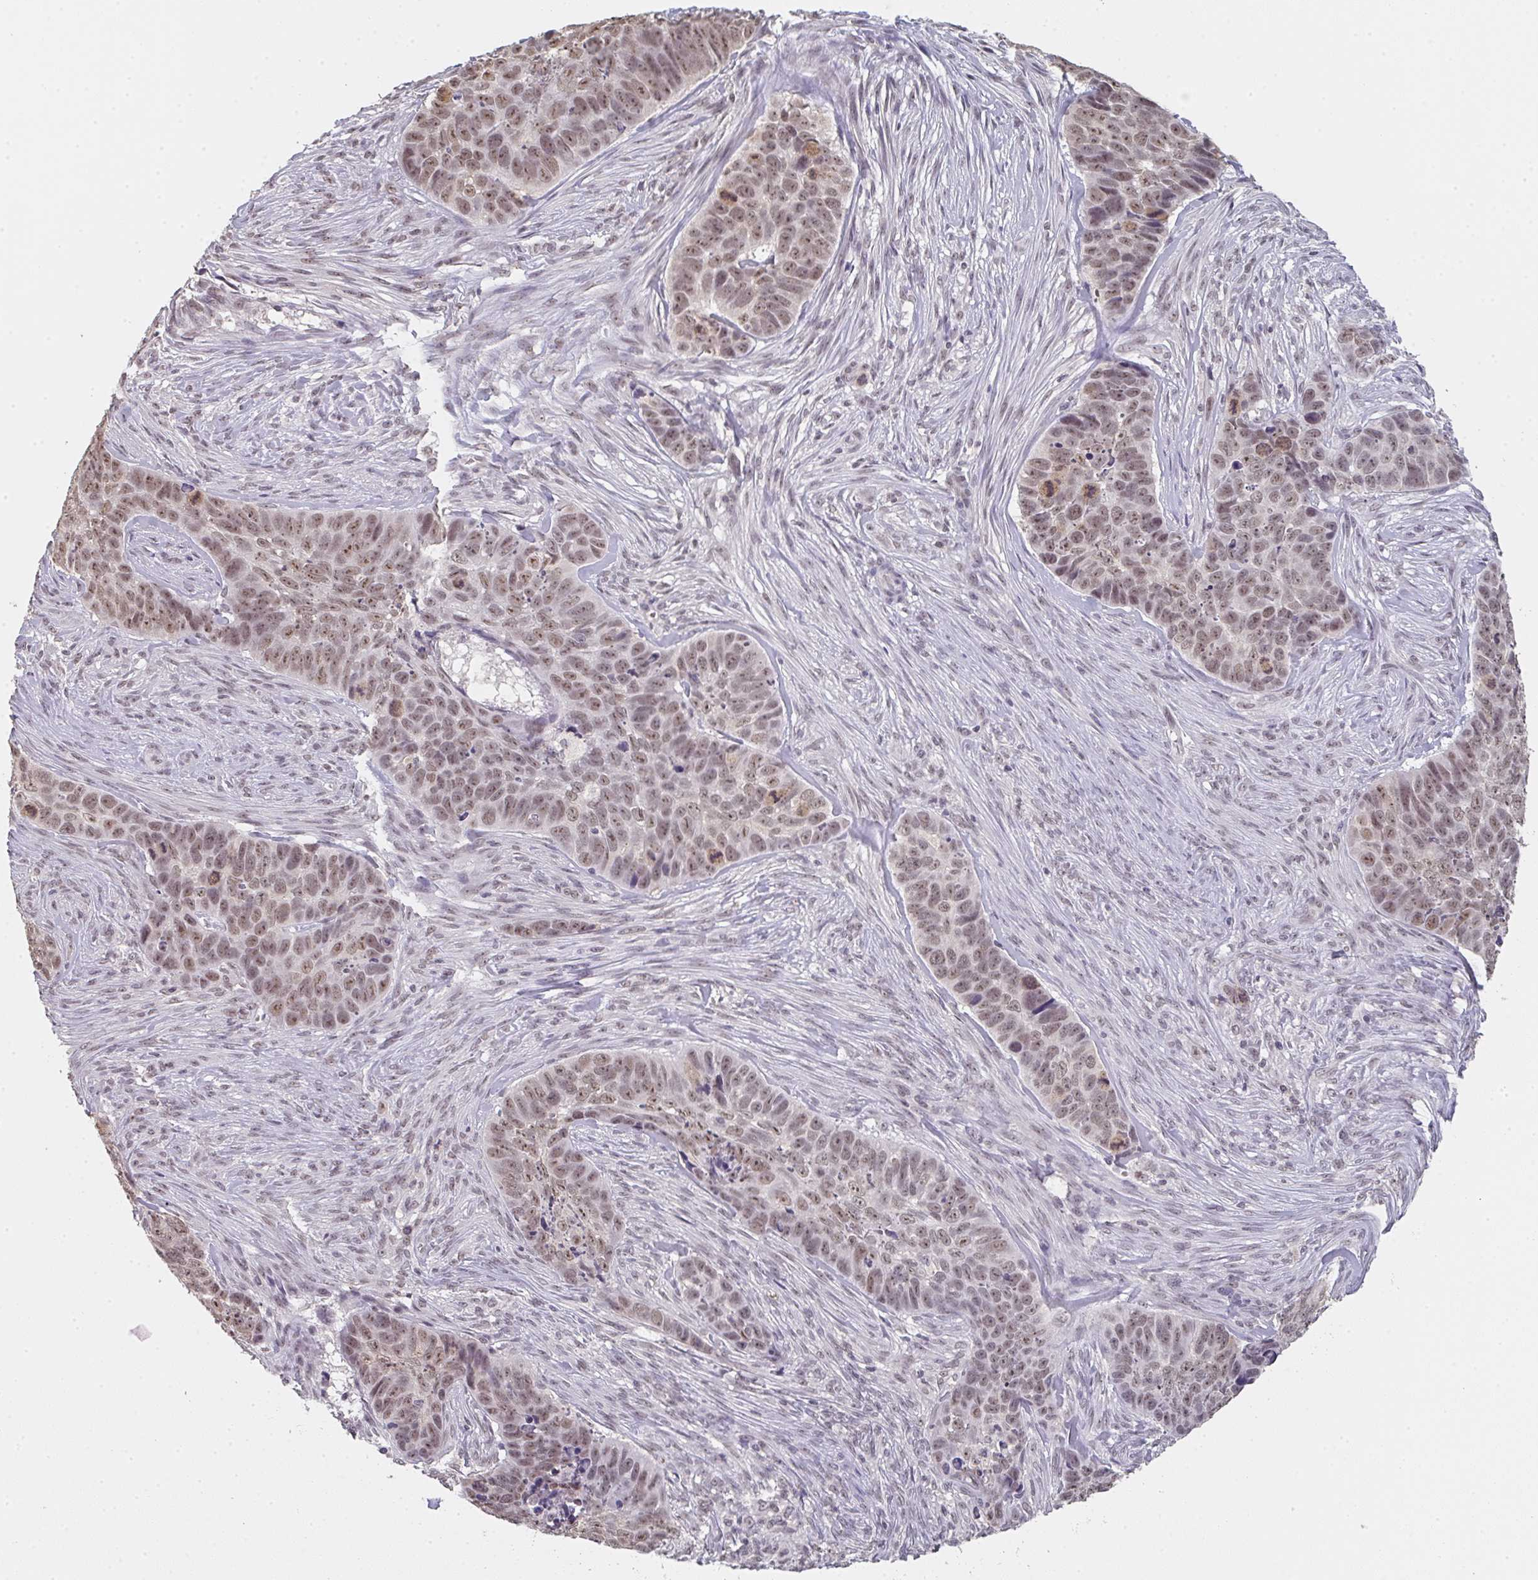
{"staining": {"intensity": "moderate", "quantity": ">75%", "location": "nuclear"}, "tissue": "skin cancer", "cell_type": "Tumor cells", "image_type": "cancer", "snomed": [{"axis": "morphology", "description": "Basal cell carcinoma"}, {"axis": "topography", "description": "Skin"}], "caption": "Skin cancer stained for a protein (brown) shows moderate nuclear positive expression in about >75% of tumor cells.", "gene": "DKC1", "patient": {"sex": "female", "age": 82}}